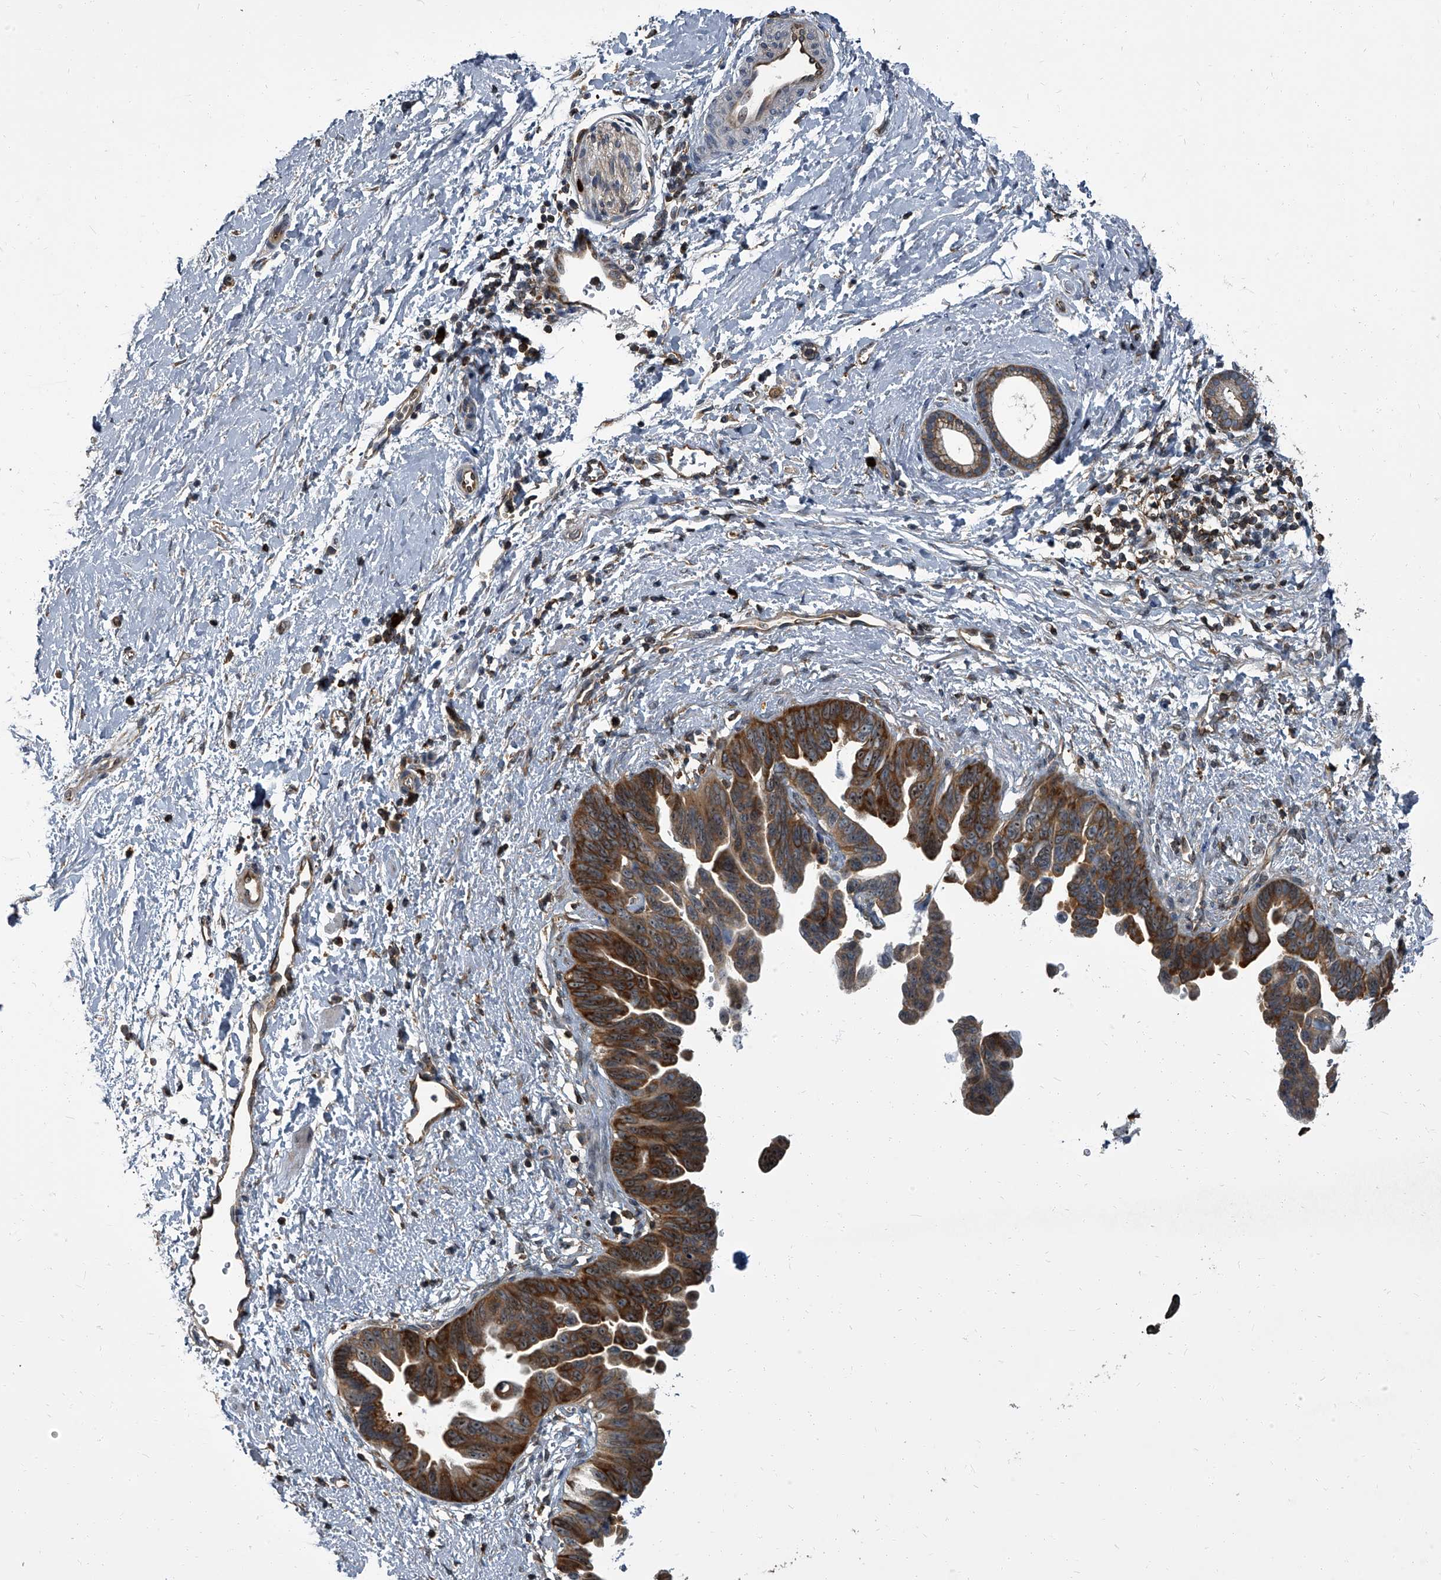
{"staining": {"intensity": "moderate", "quantity": ">75%", "location": "cytoplasmic/membranous,nuclear"}, "tissue": "pancreatic cancer", "cell_type": "Tumor cells", "image_type": "cancer", "snomed": [{"axis": "morphology", "description": "Adenocarcinoma, NOS"}, {"axis": "topography", "description": "Pancreas"}], "caption": "The histopathology image displays staining of pancreatic cancer (adenocarcinoma), revealing moderate cytoplasmic/membranous and nuclear protein staining (brown color) within tumor cells. The staining is performed using DAB brown chromogen to label protein expression. The nuclei are counter-stained blue using hematoxylin.", "gene": "CDV3", "patient": {"sex": "female", "age": 72}}